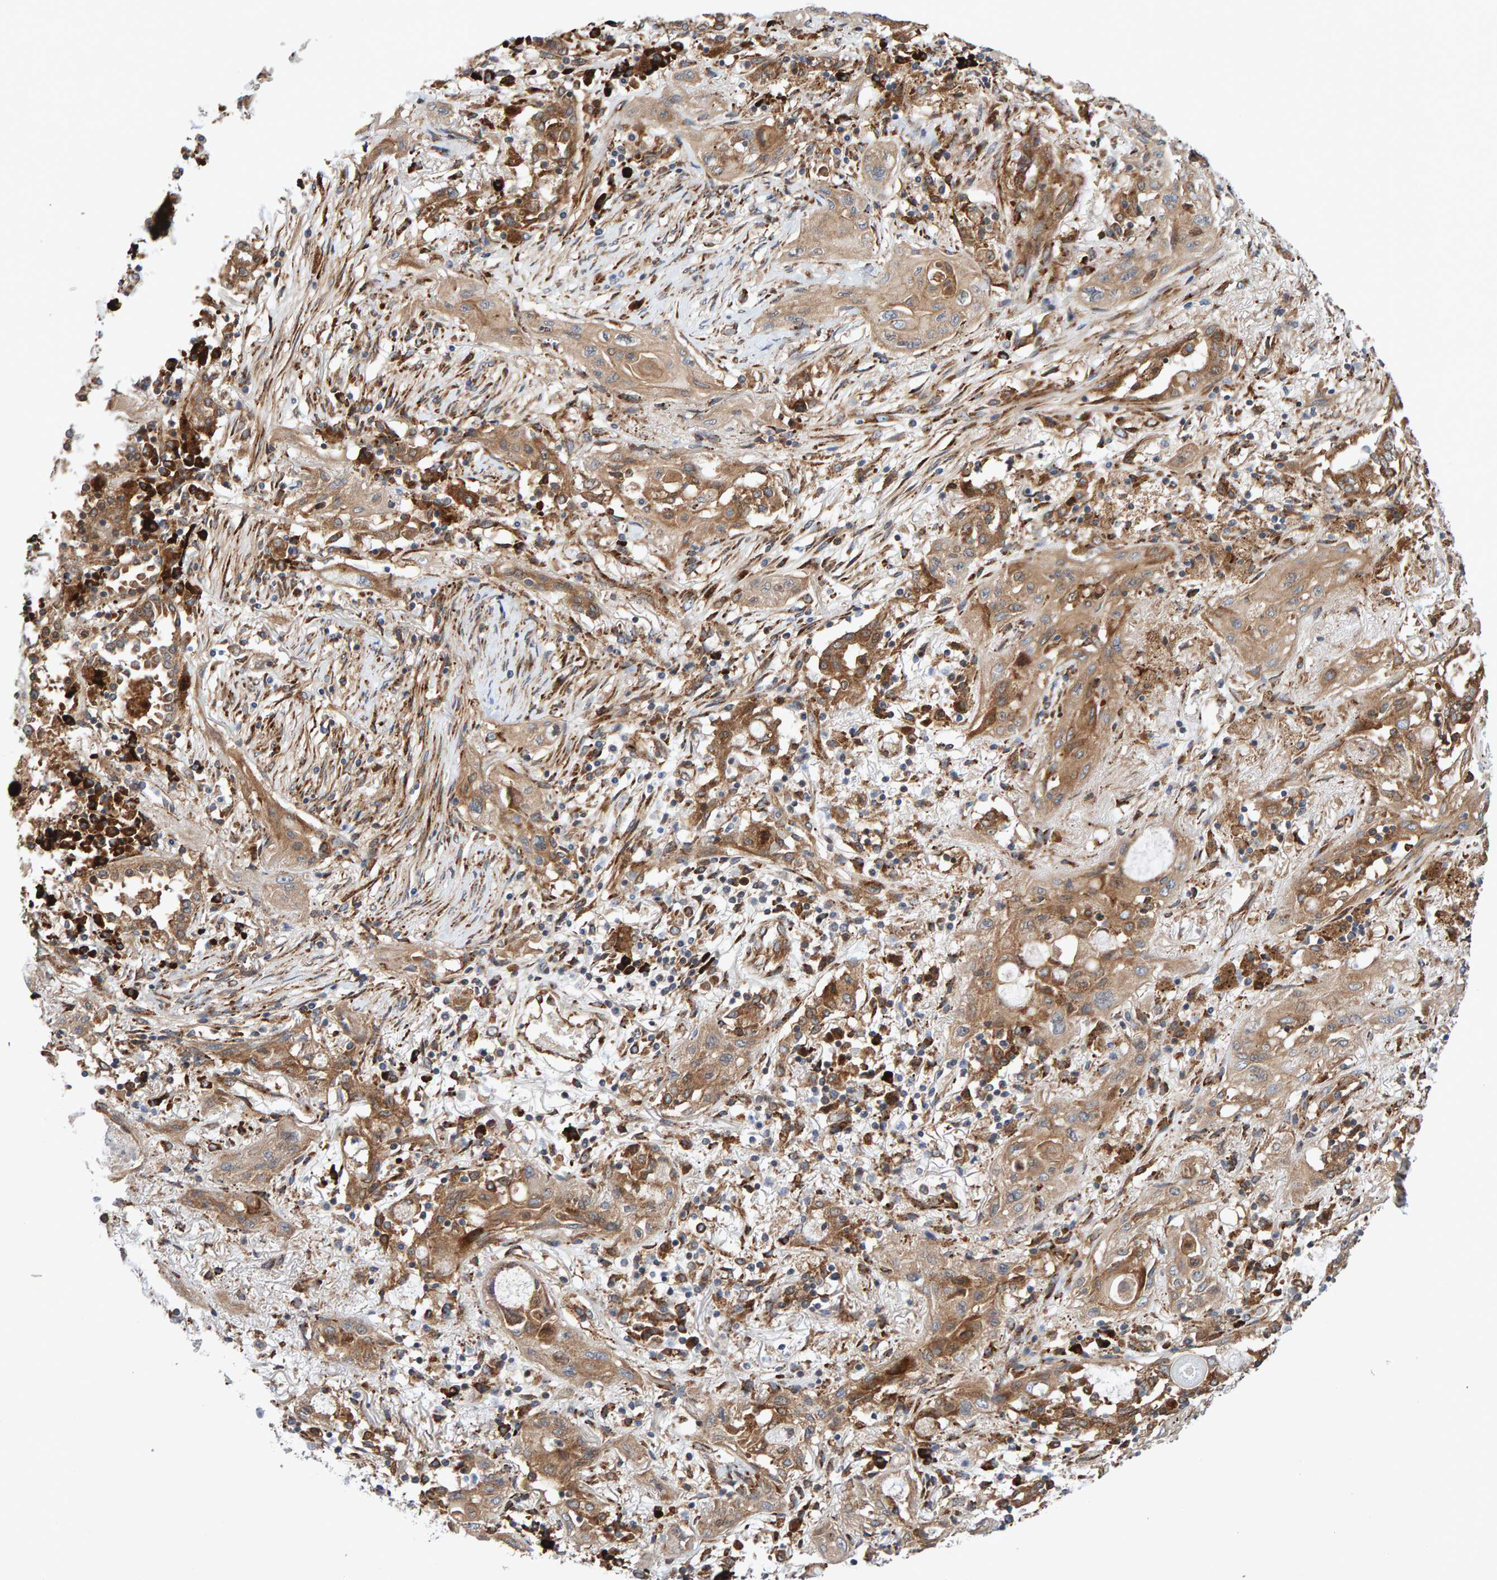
{"staining": {"intensity": "moderate", "quantity": ">75%", "location": "cytoplasmic/membranous"}, "tissue": "lung cancer", "cell_type": "Tumor cells", "image_type": "cancer", "snomed": [{"axis": "morphology", "description": "Squamous cell carcinoma, NOS"}, {"axis": "topography", "description": "Lung"}], "caption": "Protein staining of lung squamous cell carcinoma tissue exhibits moderate cytoplasmic/membranous positivity in approximately >75% of tumor cells.", "gene": "KIAA0753", "patient": {"sex": "female", "age": 47}}